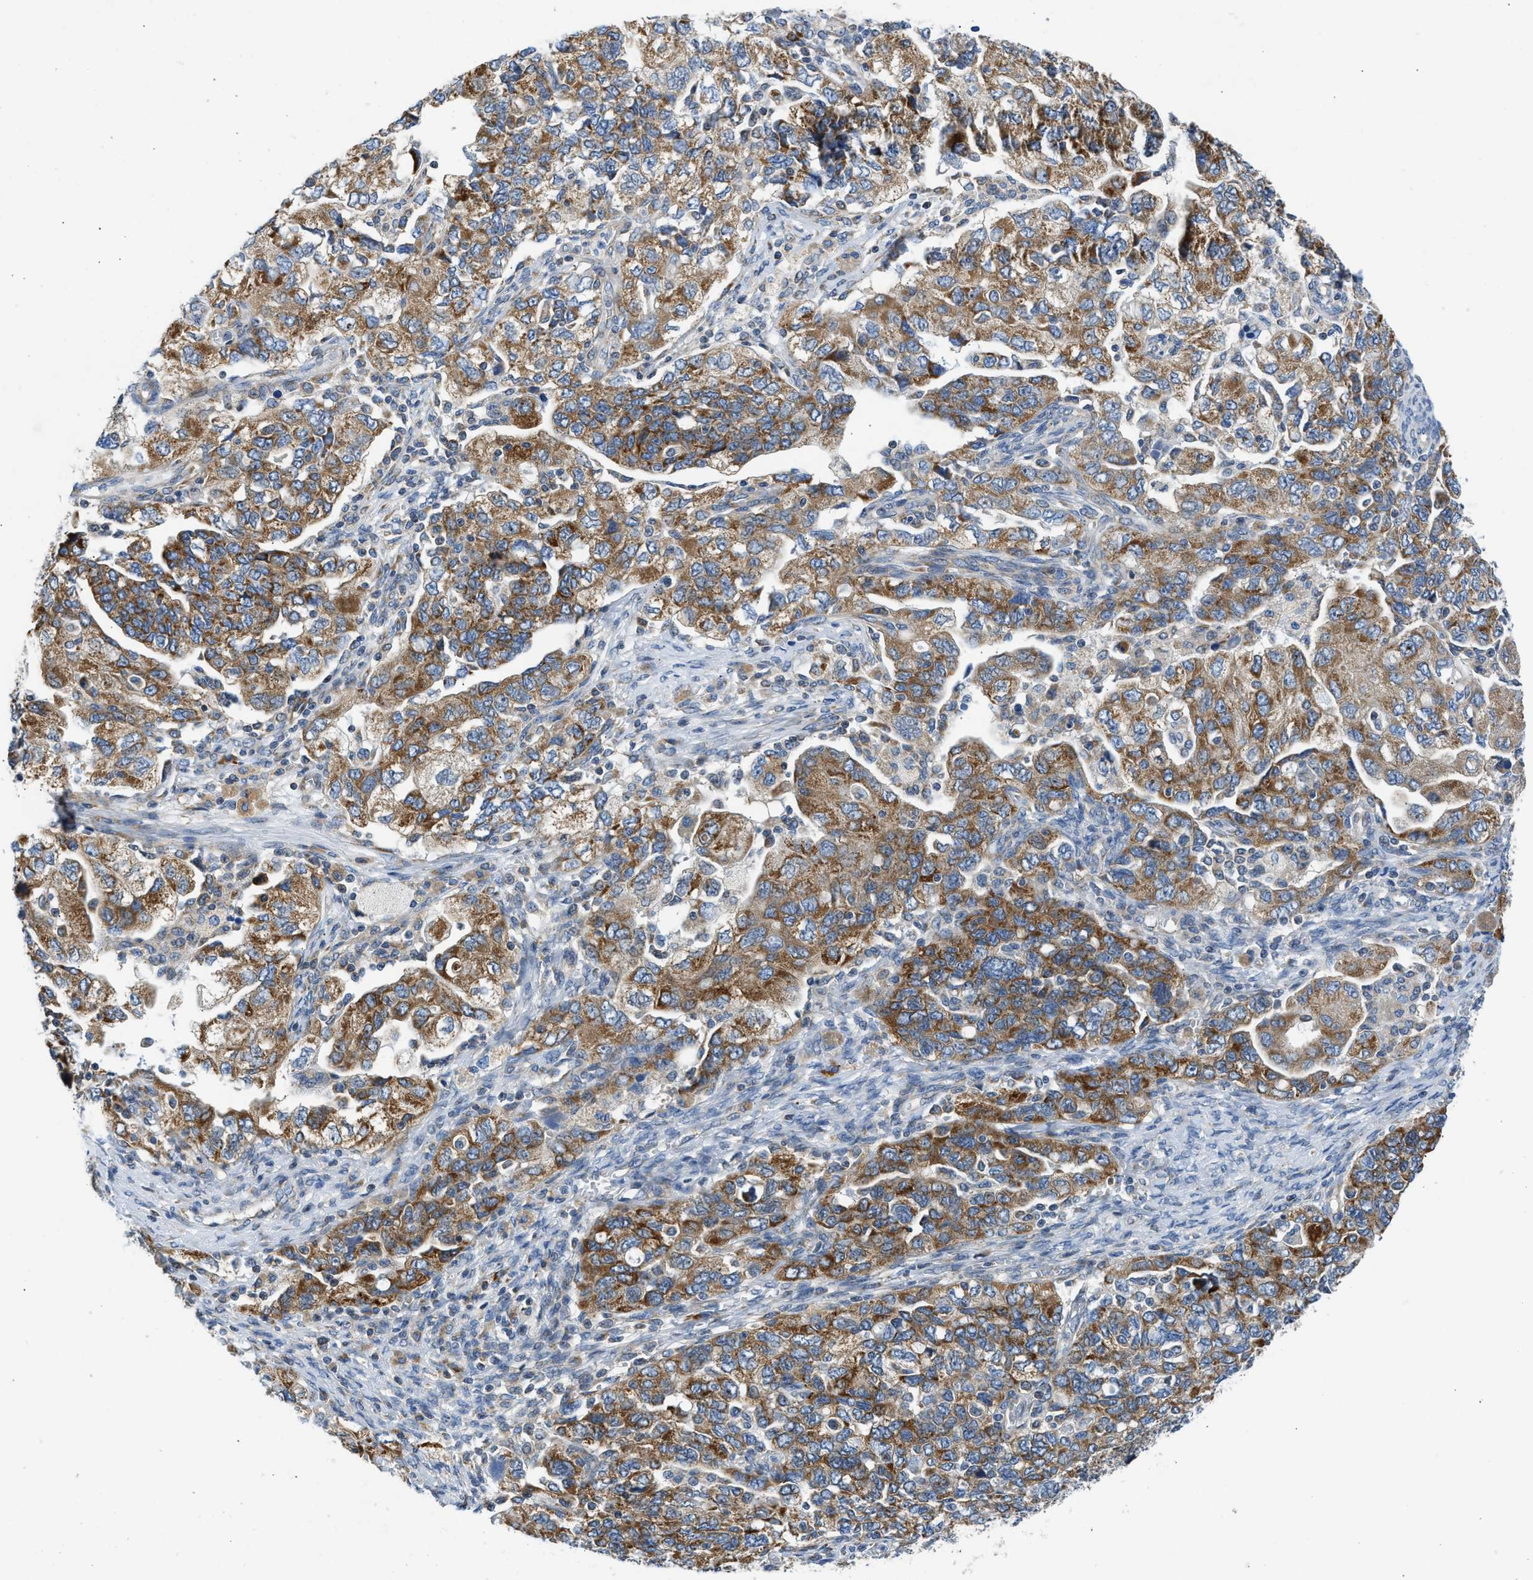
{"staining": {"intensity": "moderate", "quantity": ">75%", "location": "cytoplasmic/membranous"}, "tissue": "ovarian cancer", "cell_type": "Tumor cells", "image_type": "cancer", "snomed": [{"axis": "morphology", "description": "Carcinoma, NOS"}, {"axis": "morphology", "description": "Cystadenocarcinoma, serous, NOS"}, {"axis": "topography", "description": "Ovary"}], "caption": "A brown stain shows moderate cytoplasmic/membranous staining of a protein in ovarian carcinoma tumor cells.", "gene": "CAMKK2", "patient": {"sex": "female", "age": 69}}